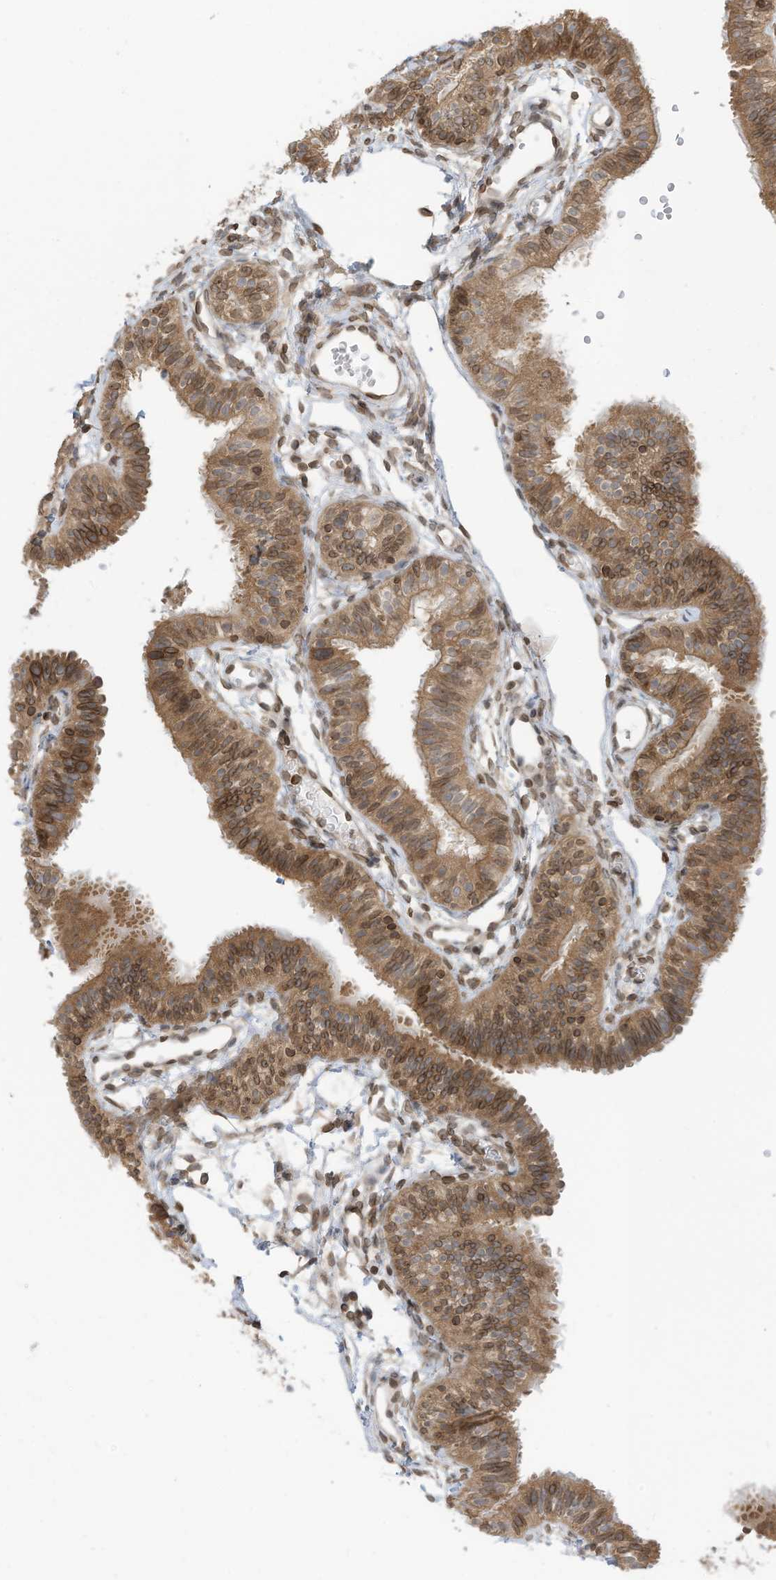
{"staining": {"intensity": "moderate", "quantity": "25%-75%", "location": "cytoplasmic/membranous,nuclear"}, "tissue": "fallopian tube", "cell_type": "Glandular cells", "image_type": "normal", "snomed": [{"axis": "morphology", "description": "Normal tissue, NOS"}, {"axis": "topography", "description": "Fallopian tube"}], "caption": "Glandular cells exhibit moderate cytoplasmic/membranous,nuclear staining in approximately 25%-75% of cells in unremarkable fallopian tube. Using DAB (brown) and hematoxylin (blue) stains, captured at high magnification using brightfield microscopy.", "gene": "RABL3", "patient": {"sex": "female", "age": 35}}